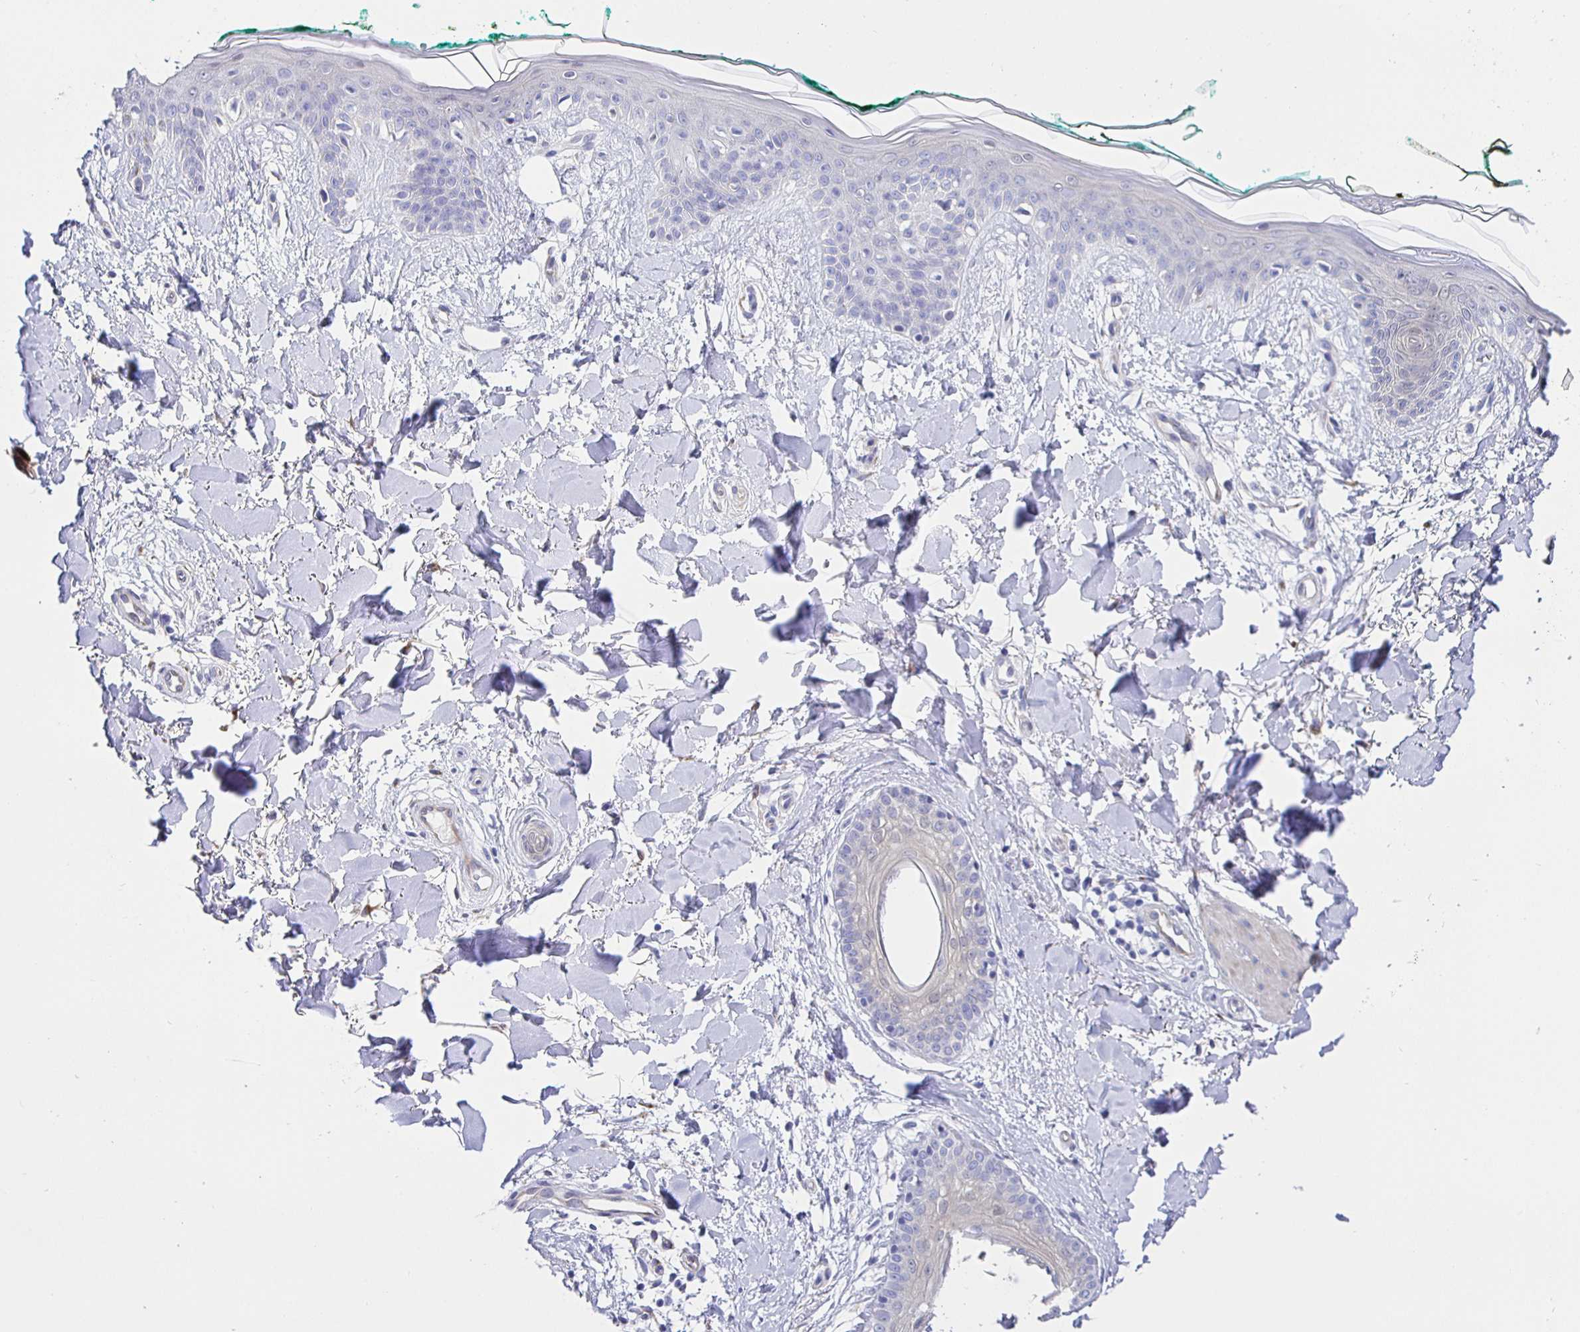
{"staining": {"intensity": "negative", "quantity": "none", "location": "none"}, "tissue": "skin", "cell_type": "Fibroblasts", "image_type": "normal", "snomed": [{"axis": "morphology", "description": "Normal tissue, NOS"}, {"axis": "topography", "description": "Skin"}], "caption": "IHC of benign human skin exhibits no positivity in fibroblasts.", "gene": "HSPA4L", "patient": {"sex": "female", "age": 34}}